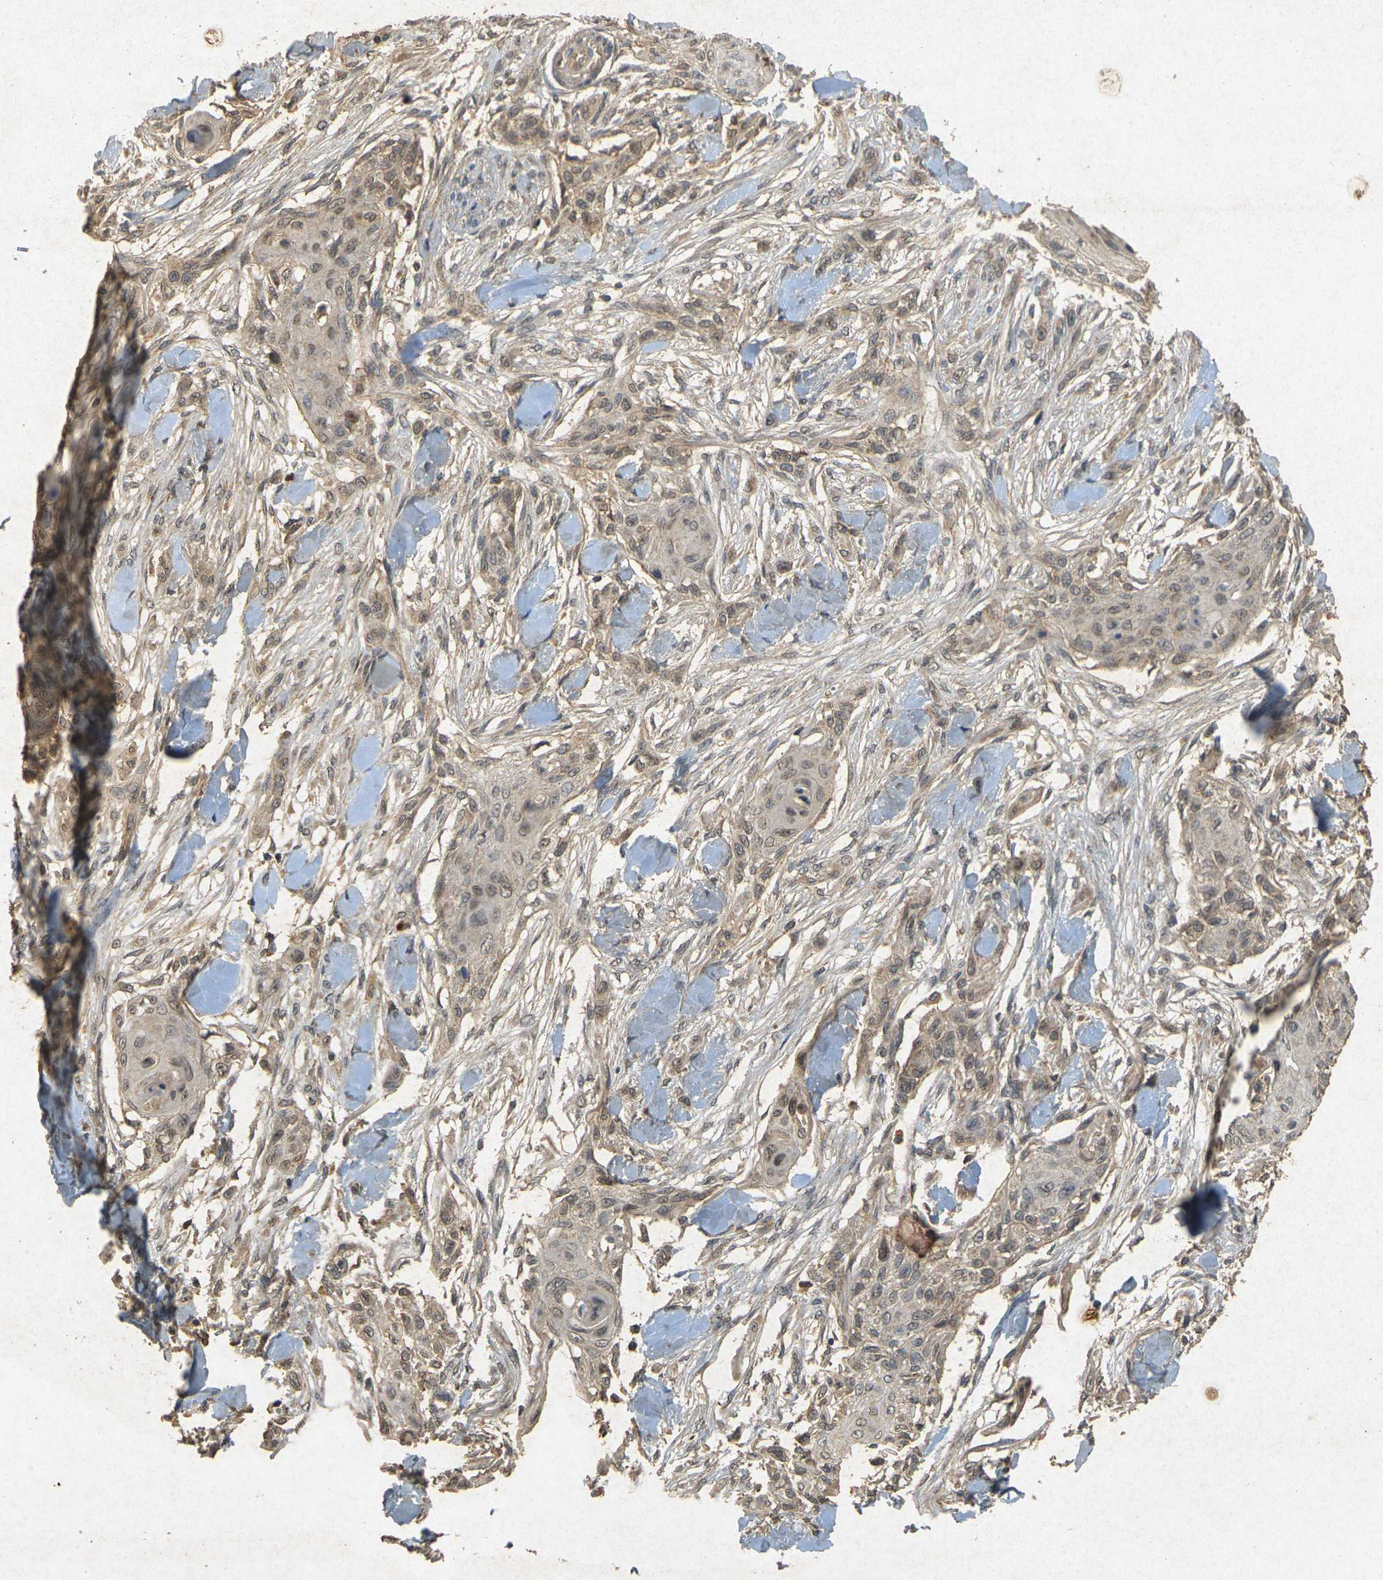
{"staining": {"intensity": "weak", "quantity": ">75%", "location": "cytoplasmic/membranous"}, "tissue": "skin cancer", "cell_type": "Tumor cells", "image_type": "cancer", "snomed": [{"axis": "morphology", "description": "Squamous cell carcinoma, NOS"}, {"axis": "topography", "description": "Skin"}], "caption": "Immunohistochemical staining of human skin squamous cell carcinoma exhibits low levels of weak cytoplasmic/membranous expression in about >75% of tumor cells. The staining is performed using DAB brown chromogen to label protein expression. The nuclei are counter-stained blue using hematoxylin.", "gene": "ERN1", "patient": {"sex": "female", "age": 59}}